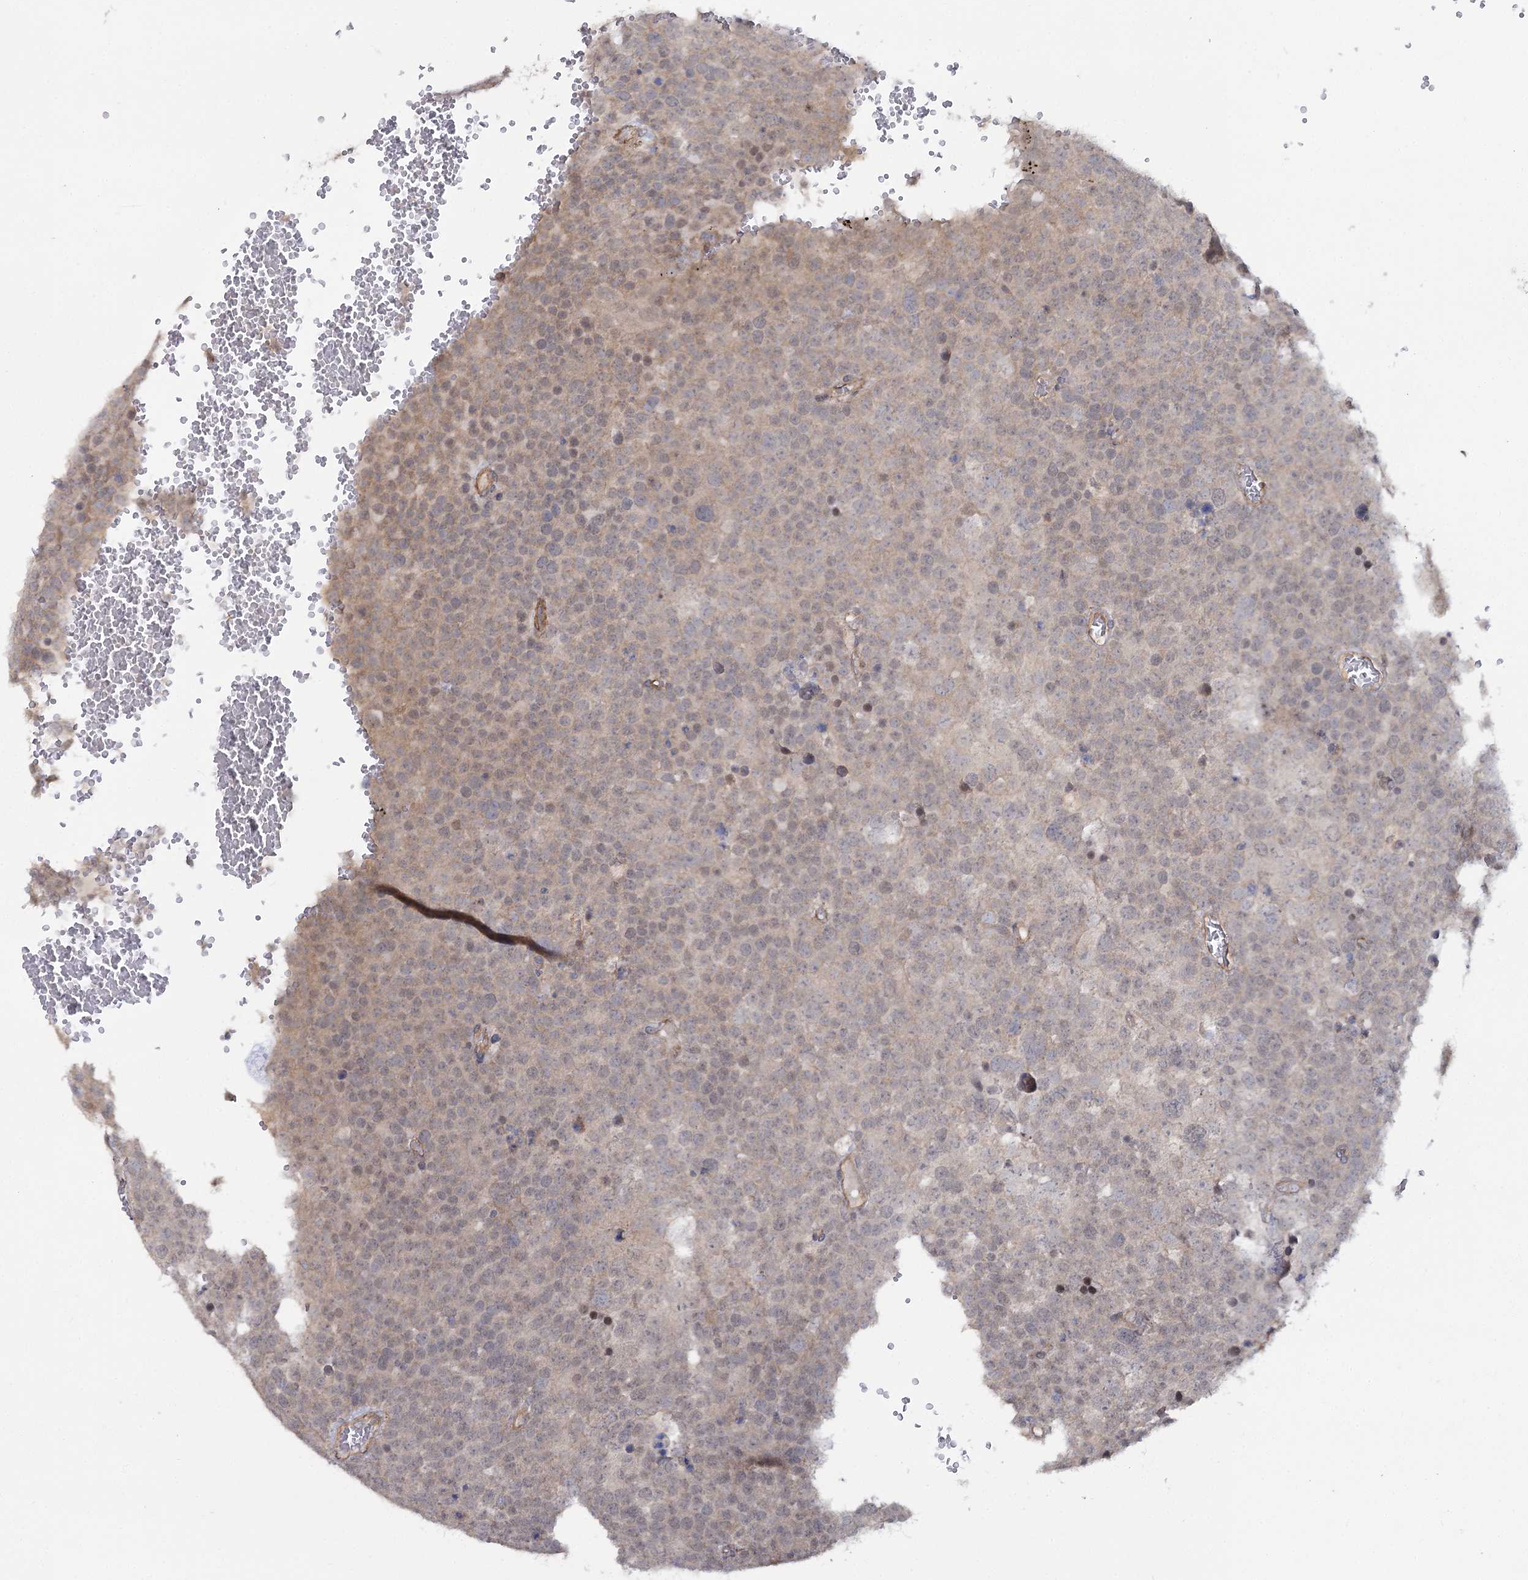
{"staining": {"intensity": "weak", "quantity": "25%-75%", "location": "cytoplasmic/membranous"}, "tissue": "testis cancer", "cell_type": "Tumor cells", "image_type": "cancer", "snomed": [{"axis": "morphology", "description": "Seminoma, NOS"}, {"axis": "topography", "description": "Testis"}], "caption": "Immunohistochemical staining of testis cancer (seminoma) displays weak cytoplasmic/membranous protein staining in about 25%-75% of tumor cells.", "gene": "TBC1D9B", "patient": {"sex": "male", "age": 71}}